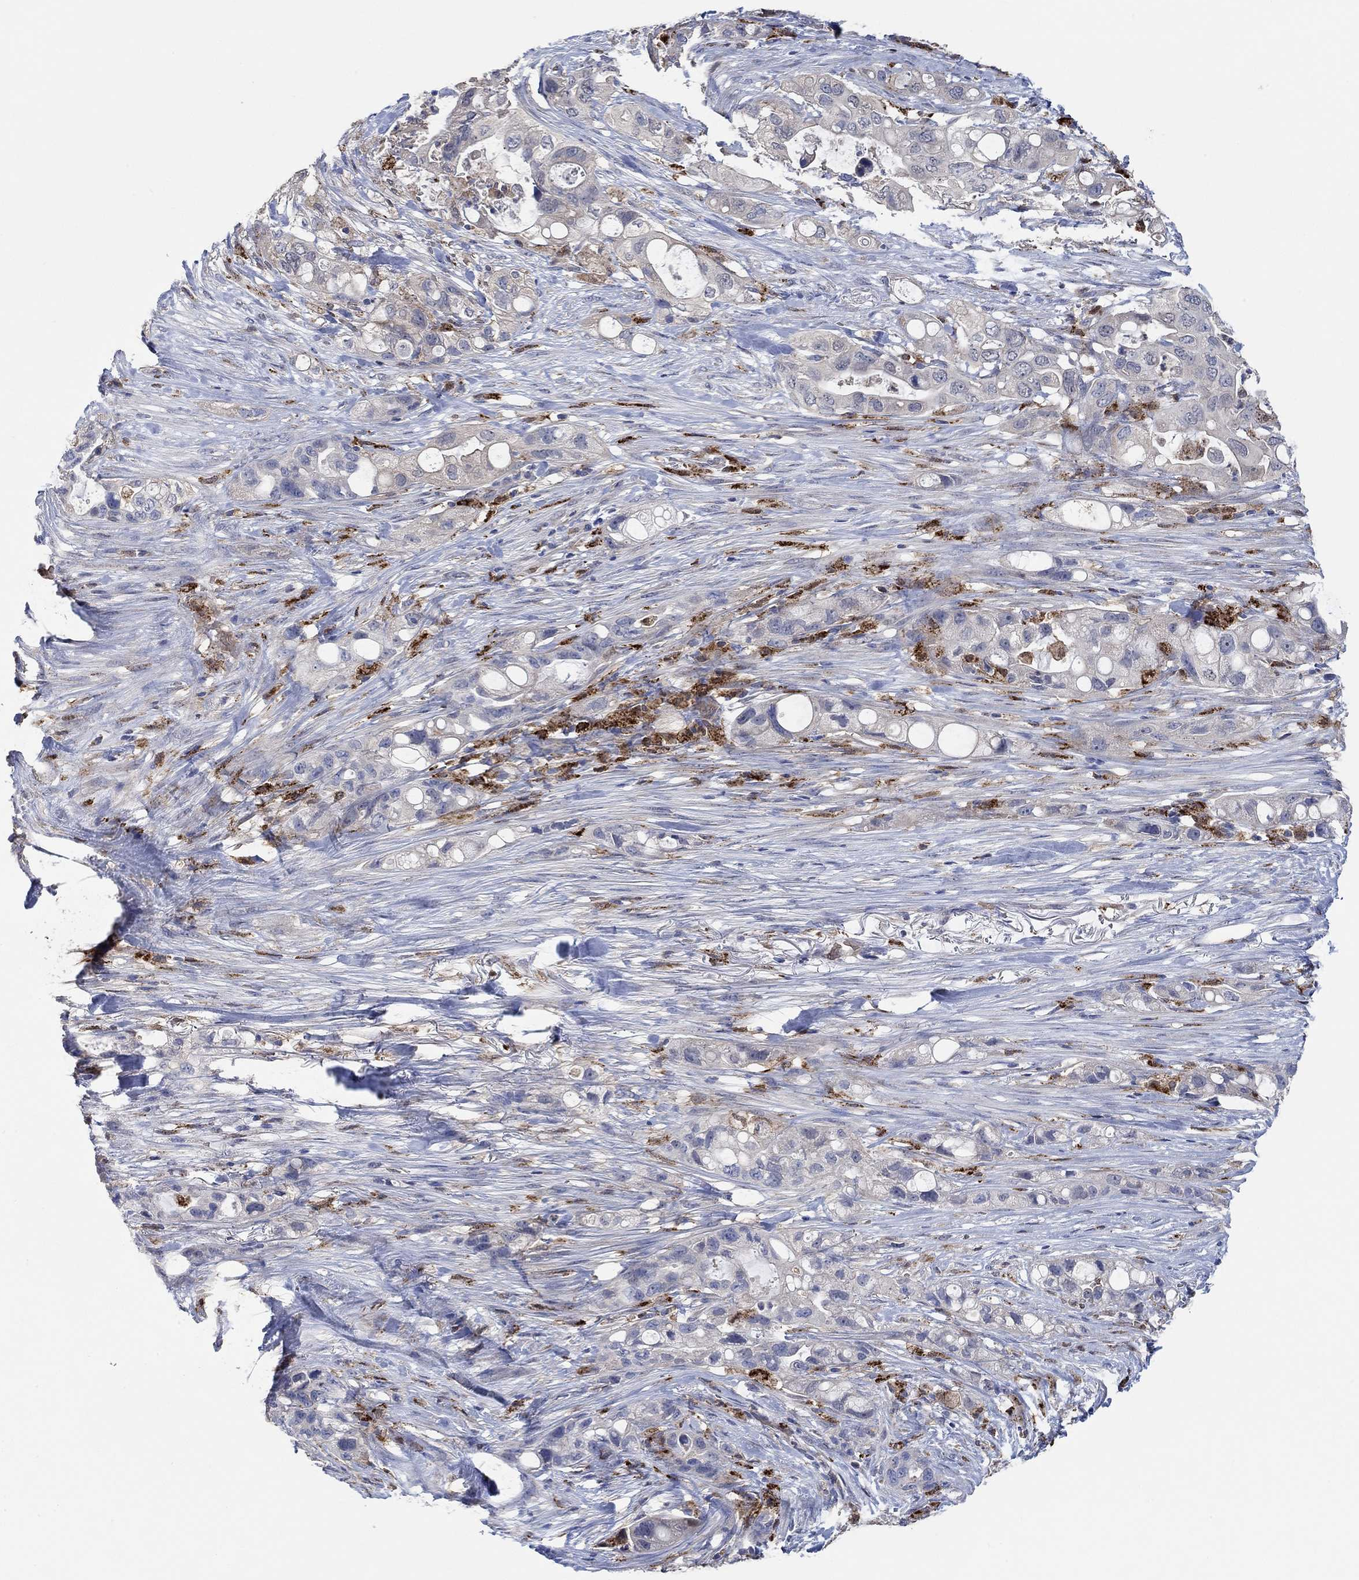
{"staining": {"intensity": "negative", "quantity": "none", "location": "none"}, "tissue": "pancreatic cancer", "cell_type": "Tumor cells", "image_type": "cancer", "snomed": [{"axis": "morphology", "description": "Adenocarcinoma, NOS"}, {"axis": "topography", "description": "Pancreas"}], "caption": "Human pancreatic adenocarcinoma stained for a protein using immunohistochemistry (IHC) reveals no positivity in tumor cells.", "gene": "MPP1", "patient": {"sex": "female", "age": 72}}